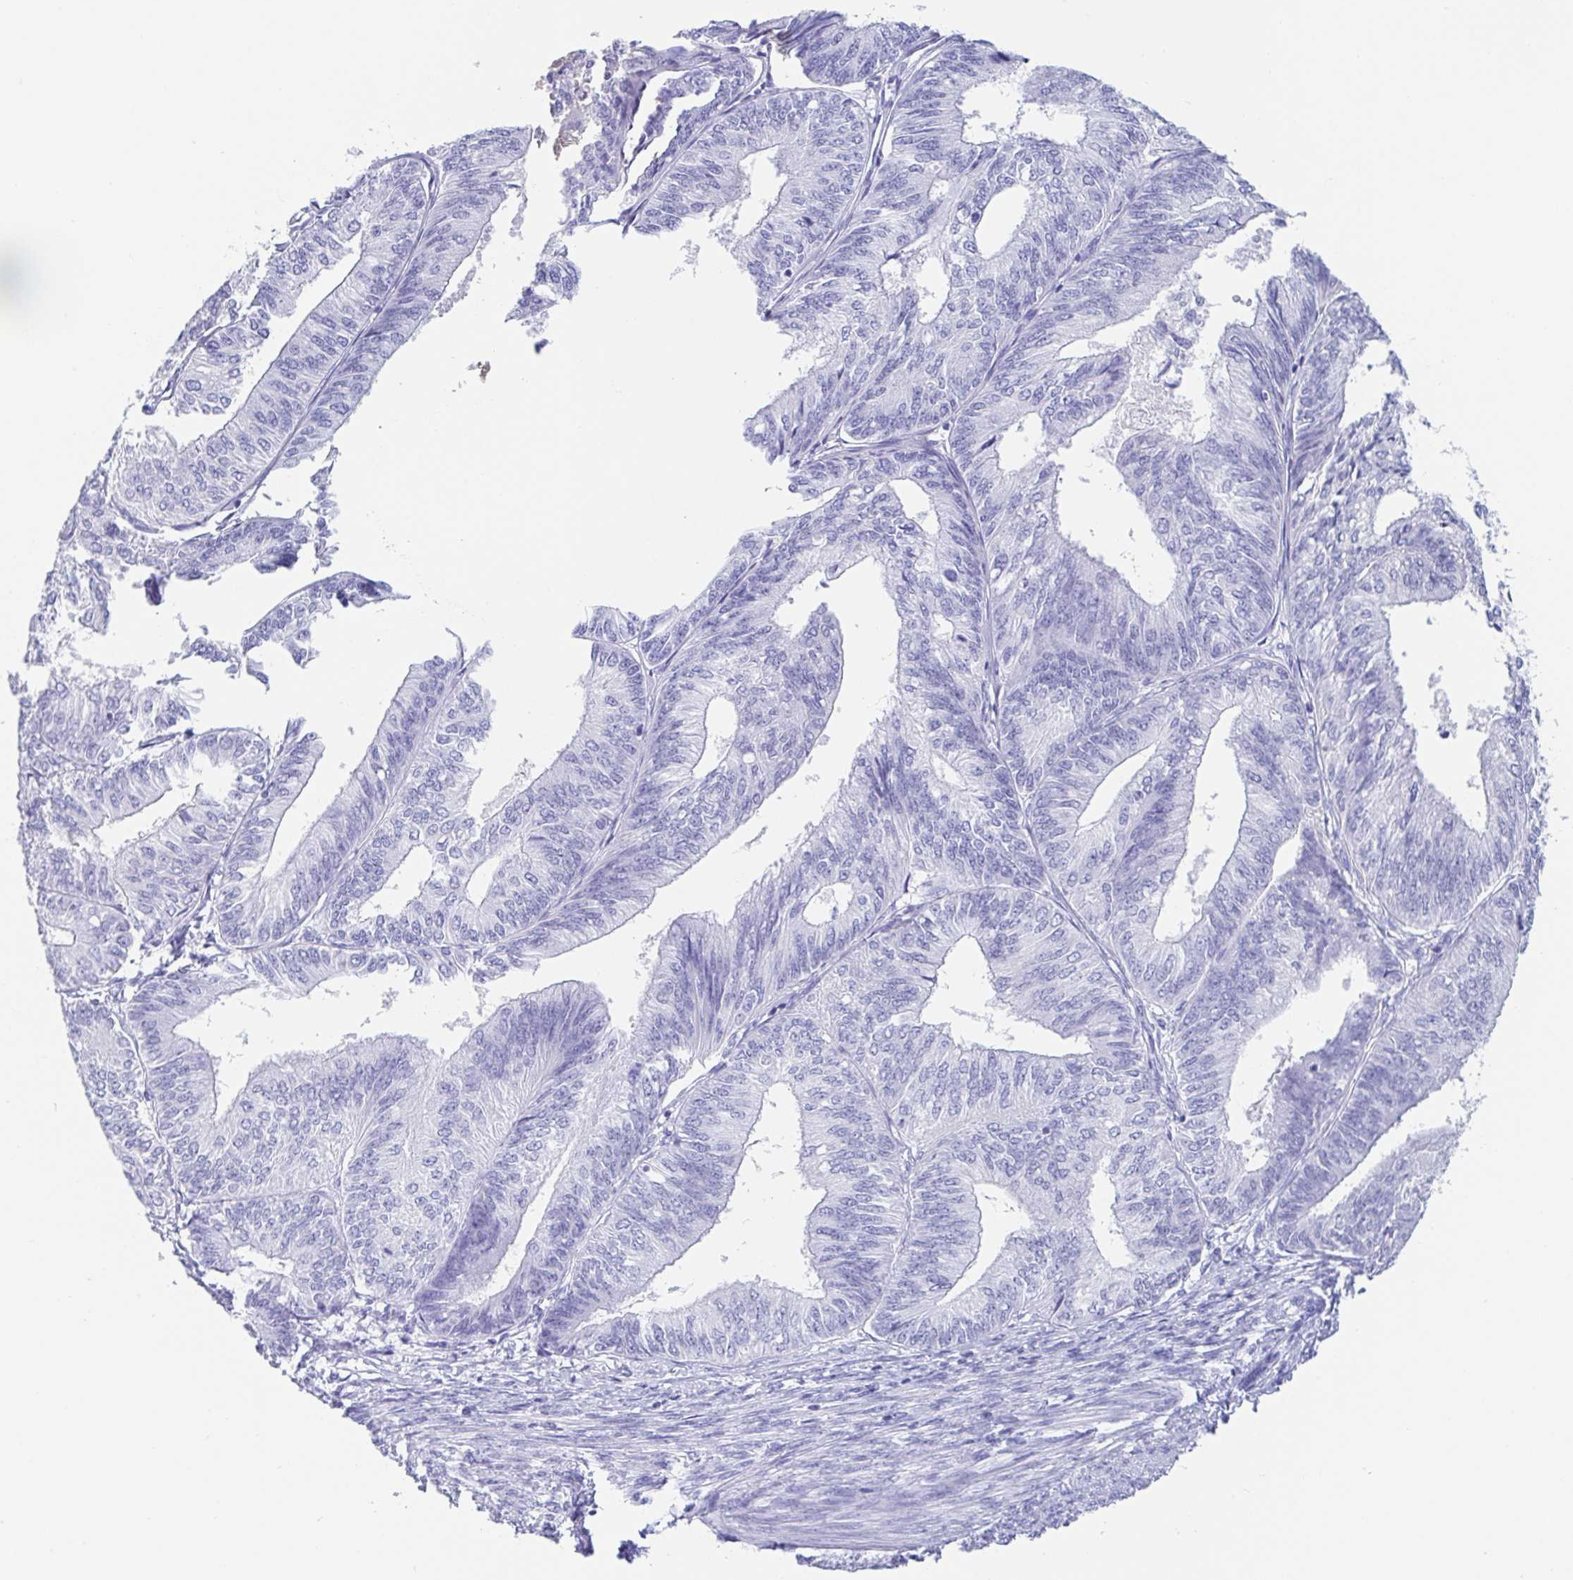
{"staining": {"intensity": "negative", "quantity": "none", "location": "none"}, "tissue": "endometrial cancer", "cell_type": "Tumor cells", "image_type": "cancer", "snomed": [{"axis": "morphology", "description": "Adenocarcinoma, NOS"}, {"axis": "topography", "description": "Endometrium"}], "caption": "IHC histopathology image of neoplastic tissue: endometrial cancer (adenocarcinoma) stained with DAB reveals no significant protein expression in tumor cells.", "gene": "GKN1", "patient": {"sex": "female", "age": 58}}